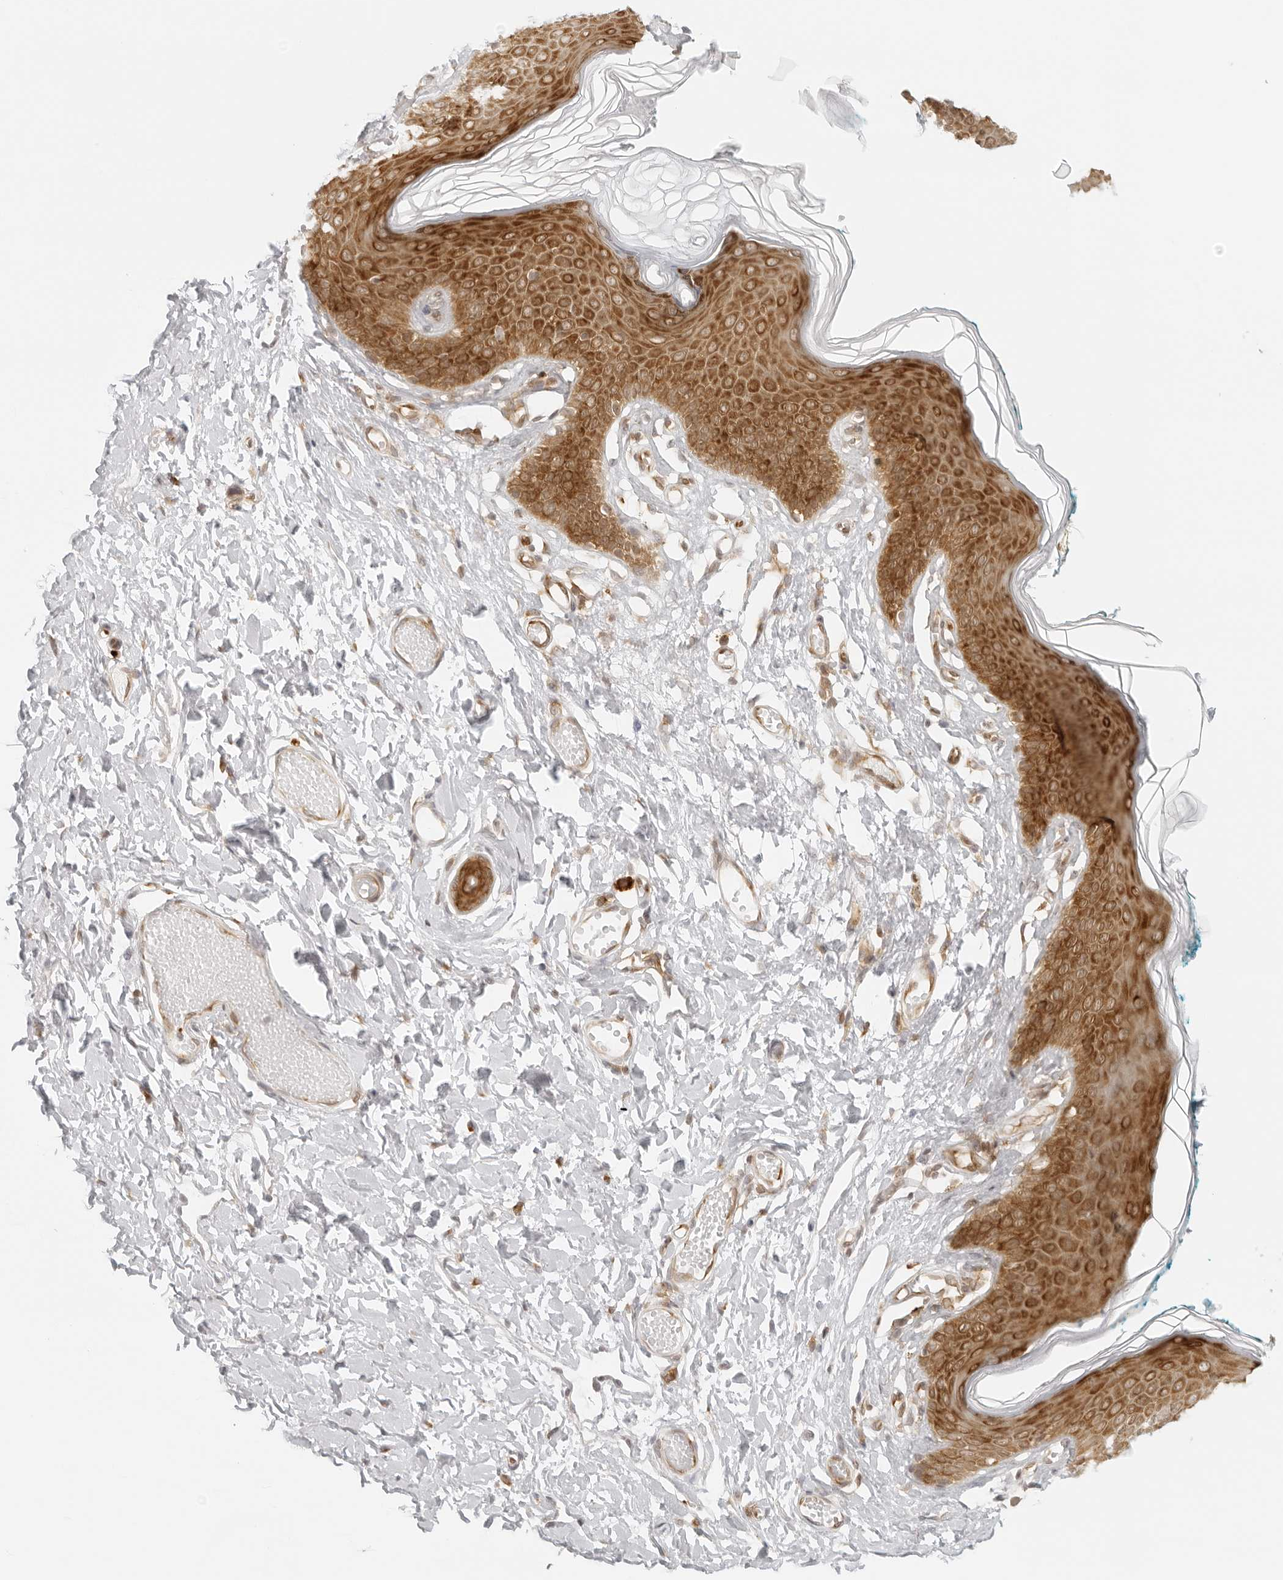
{"staining": {"intensity": "strong", "quantity": ">75%", "location": "cytoplasmic/membranous"}, "tissue": "skin", "cell_type": "Epidermal cells", "image_type": "normal", "snomed": [{"axis": "morphology", "description": "Normal tissue, NOS"}, {"axis": "morphology", "description": "Inflammation, NOS"}, {"axis": "topography", "description": "Vulva"}], "caption": "This micrograph shows unremarkable skin stained with immunohistochemistry (IHC) to label a protein in brown. The cytoplasmic/membranous of epidermal cells show strong positivity for the protein. Nuclei are counter-stained blue.", "gene": "EIF4G1", "patient": {"sex": "female", "age": 84}}